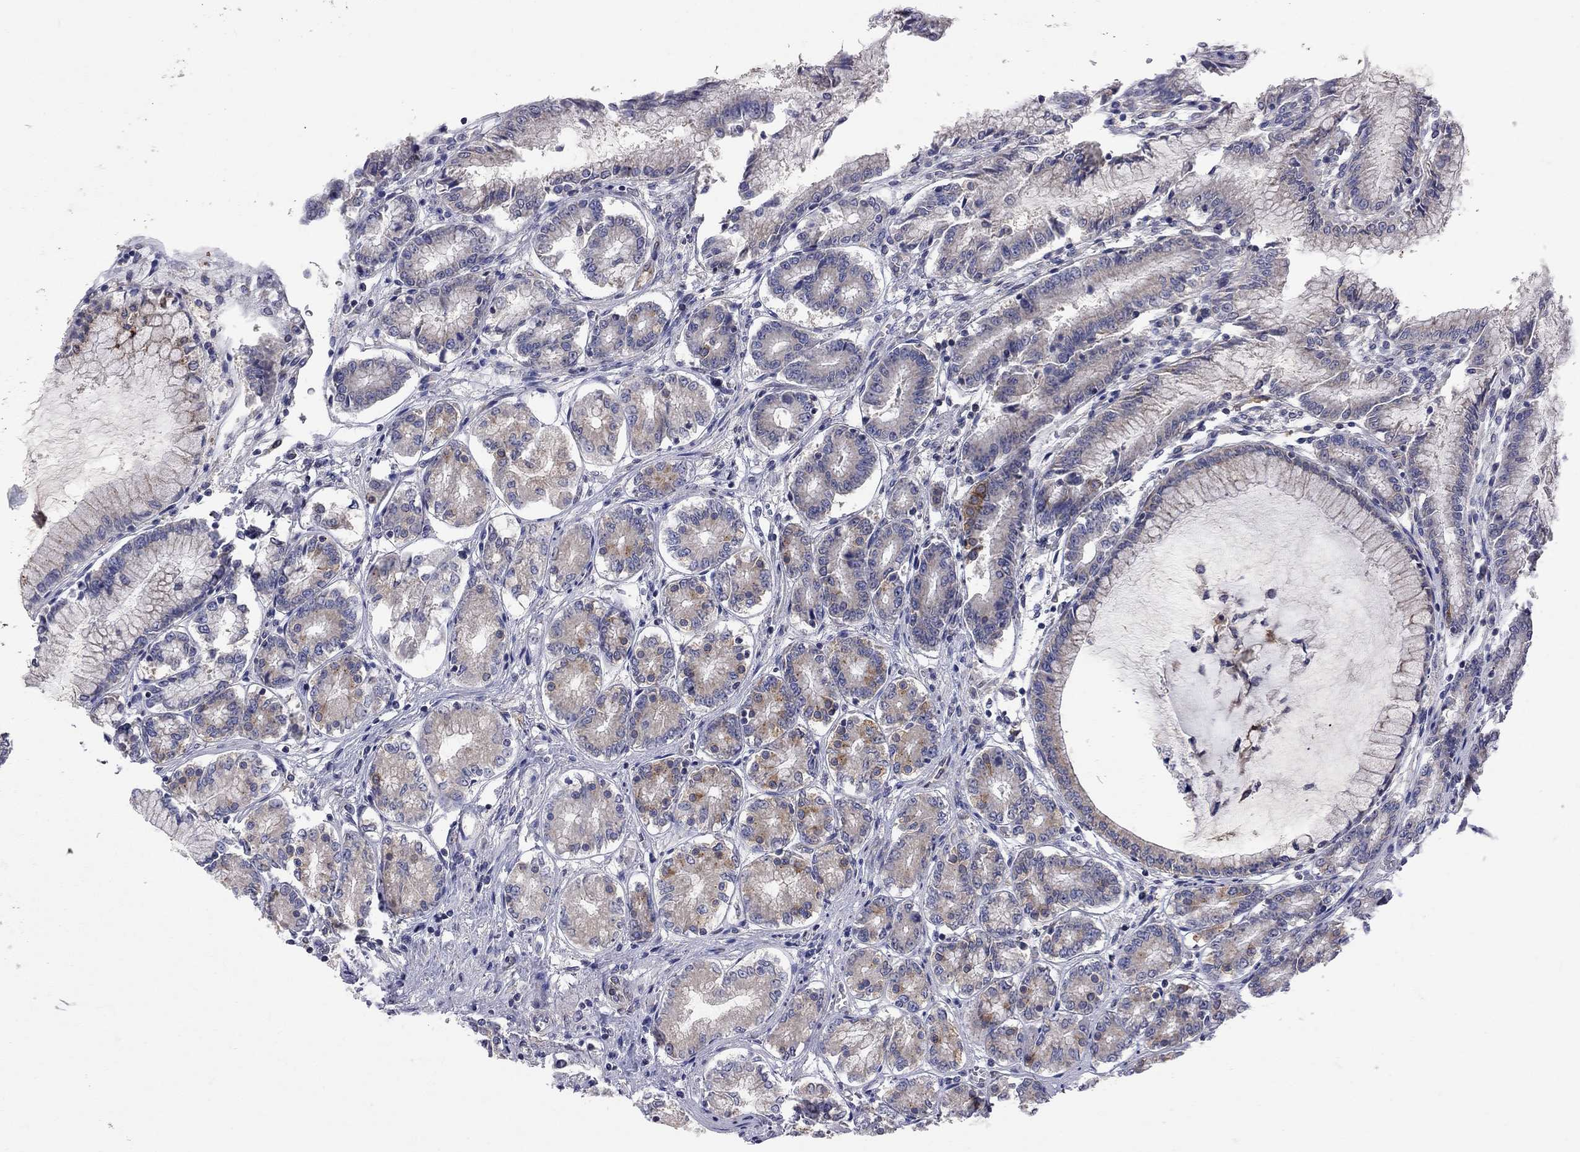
{"staining": {"intensity": "weak", "quantity": "<25%", "location": "cytoplasmic/membranous"}, "tissue": "stomach", "cell_type": "Glandular cells", "image_type": "normal", "snomed": [{"axis": "morphology", "description": "Normal tissue, NOS"}, {"axis": "topography", "description": "Stomach"}], "caption": "This is a image of immunohistochemistry (IHC) staining of benign stomach, which shows no expression in glandular cells.", "gene": "MTHFR", "patient": {"sex": "female", "age": 65}}